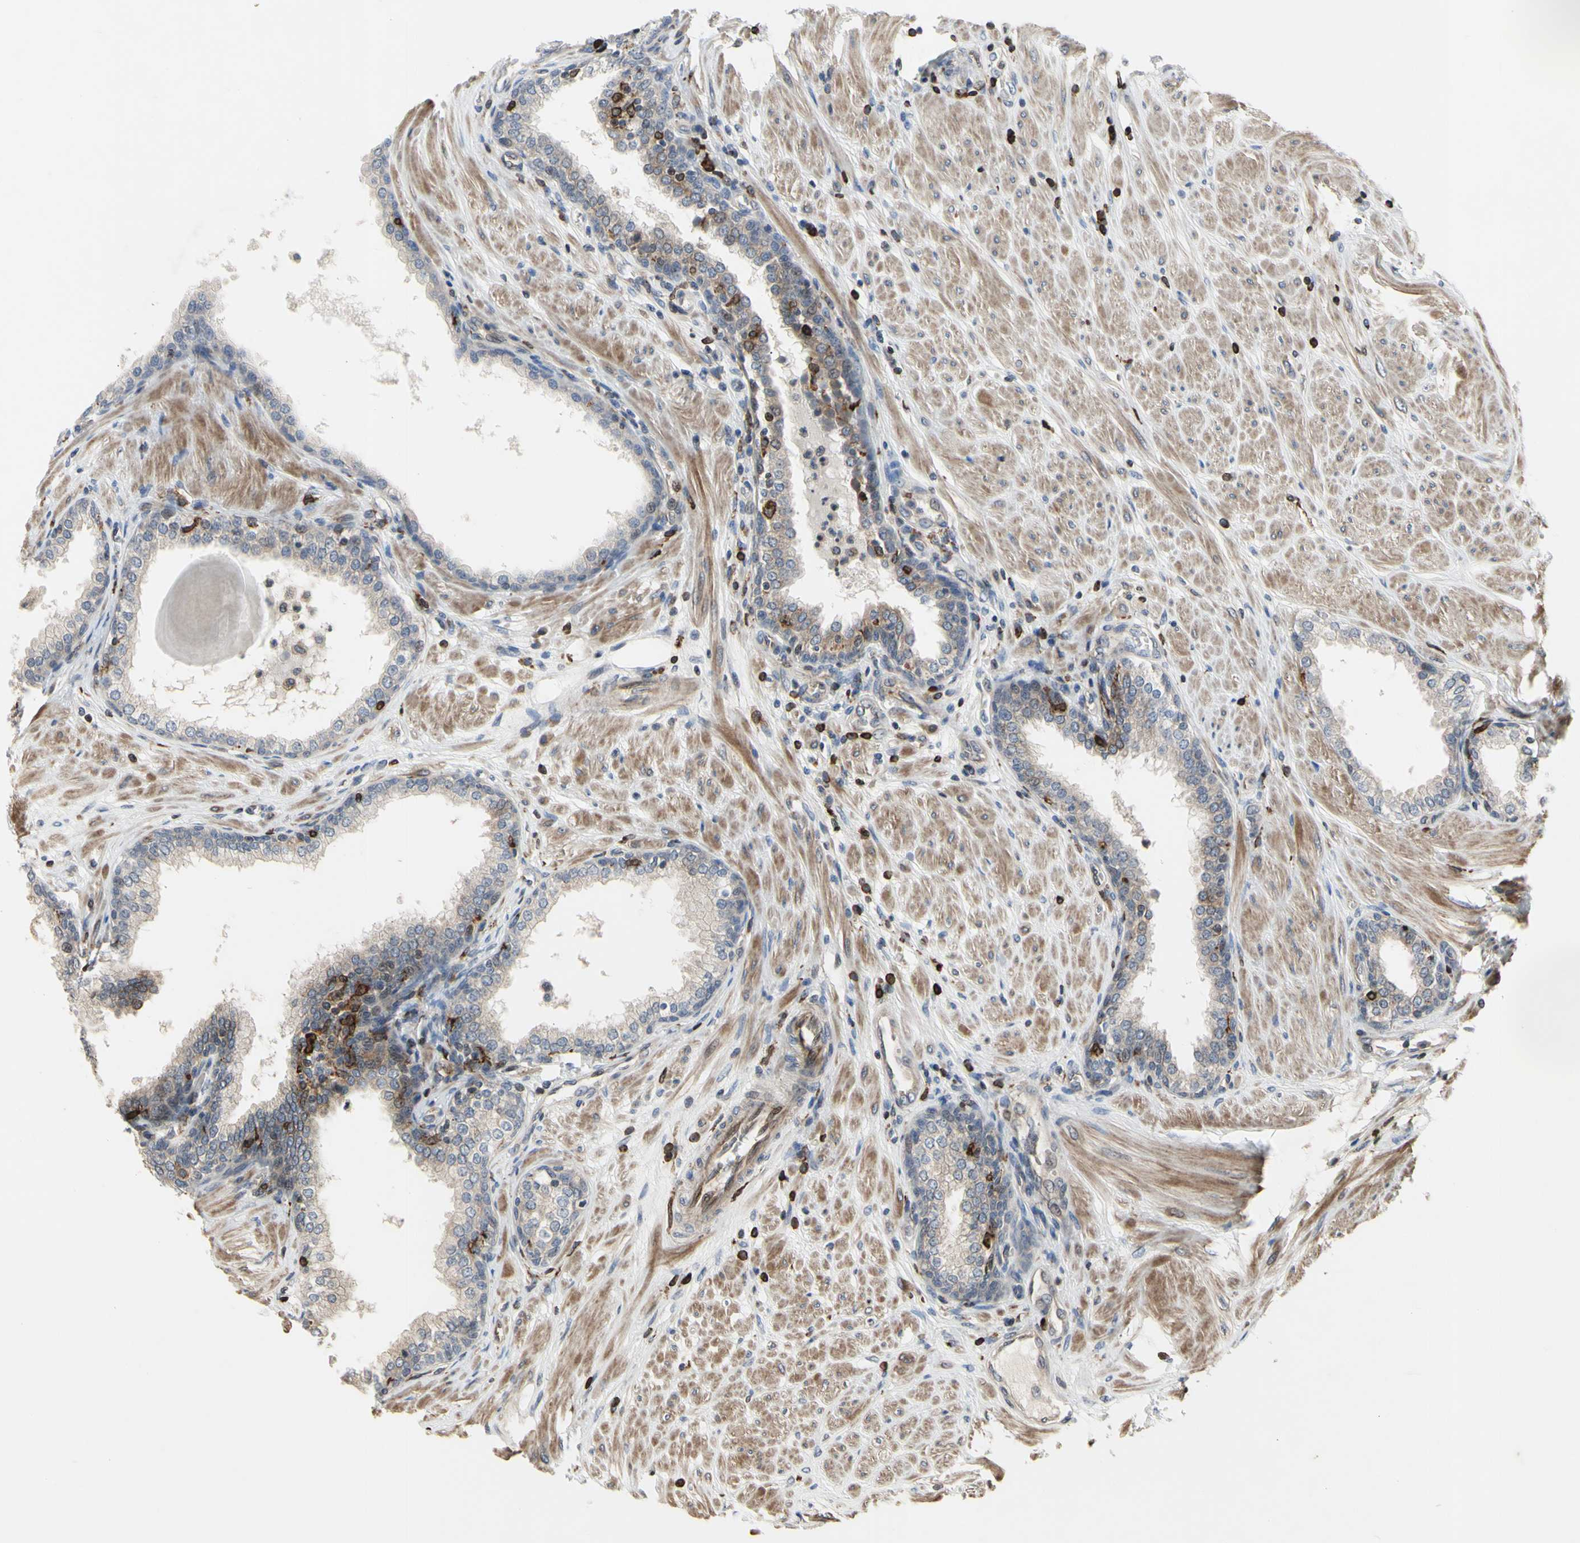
{"staining": {"intensity": "negative", "quantity": "none", "location": "none"}, "tissue": "prostate", "cell_type": "Glandular cells", "image_type": "normal", "snomed": [{"axis": "morphology", "description": "Normal tissue, NOS"}, {"axis": "topography", "description": "Prostate"}], "caption": "Histopathology image shows no significant protein staining in glandular cells of unremarkable prostate. (IHC, brightfield microscopy, high magnification).", "gene": "PLXNA2", "patient": {"sex": "male", "age": 51}}